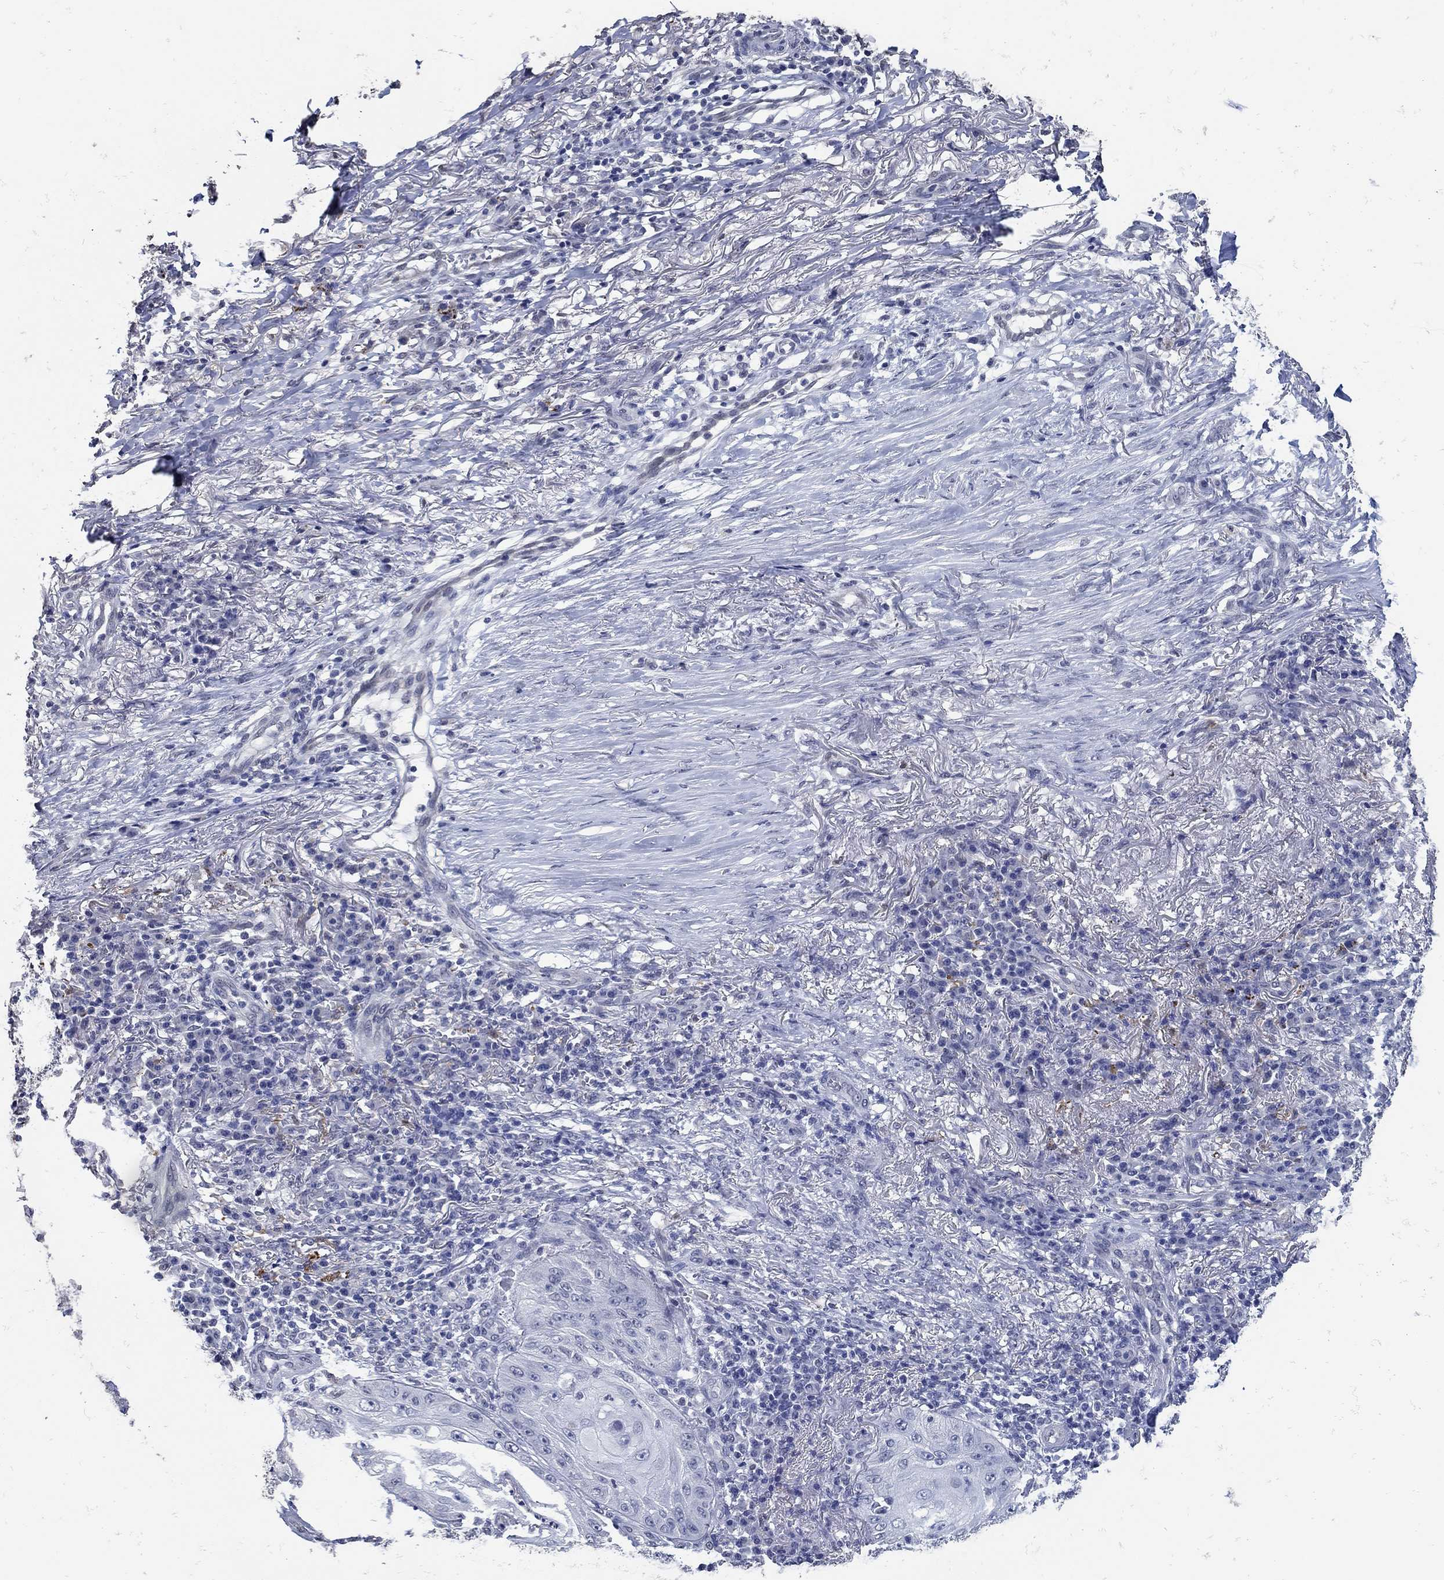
{"staining": {"intensity": "negative", "quantity": "none", "location": "none"}, "tissue": "skin cancer", "cell_type": "Tumor cells", "image_type": "cancer", "snomed": [{"axis": "morphology", "description": "Squamous cell carcinoma, NOS"}, {"axis": "topography", "description": "Skin"}], "caption": "Immunohistochemistry (IHC) micrograph of neoplastic tissue: squamous cell carcinoma (skin) stained with DAB exhibits no significant protein expression in tumor cells.", "gene": "KCNN3", "patient": {"sex": "male", "age": 70}}